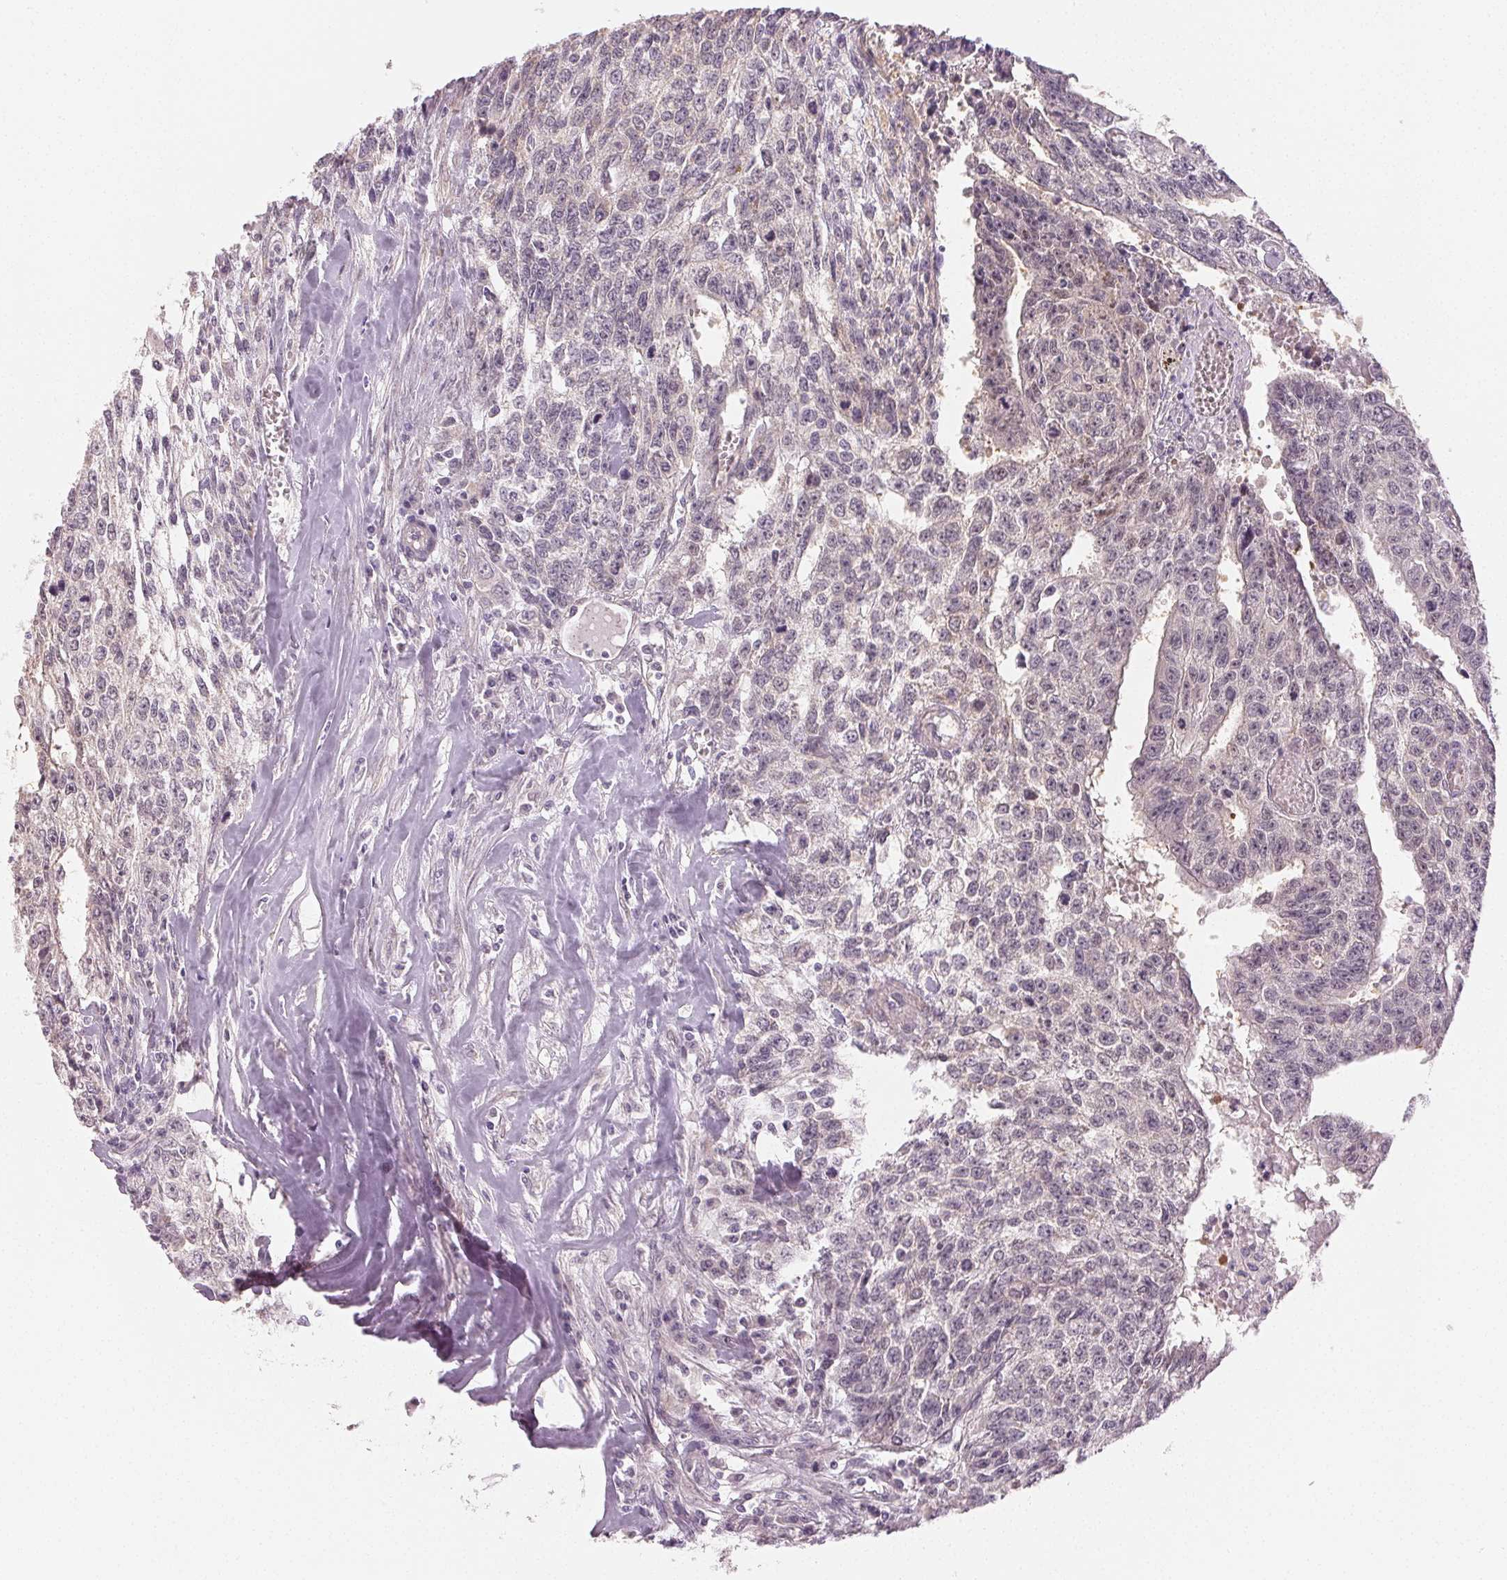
{"staining": {"intensity": "negative", "quantity": "none", "location": "none"}, "tissue": "testis cancer", "cell_type": "Tumor cells", "image_type": "cancer", "snomed": [{"axis": "morphology", "description": "Carcinoma, Embryonal, NOS"}, {"axis": "morphology", "description": "Teratoma, malignant, NOS"}, {"axis": "topography", "description": "Testis"}], "caption": "Tumor cells are negative for brown protein staining in embryonal carcinoma (testis).", "gene": "MAP1LC3A", "patient": {"sex": "male", "age": 24}}